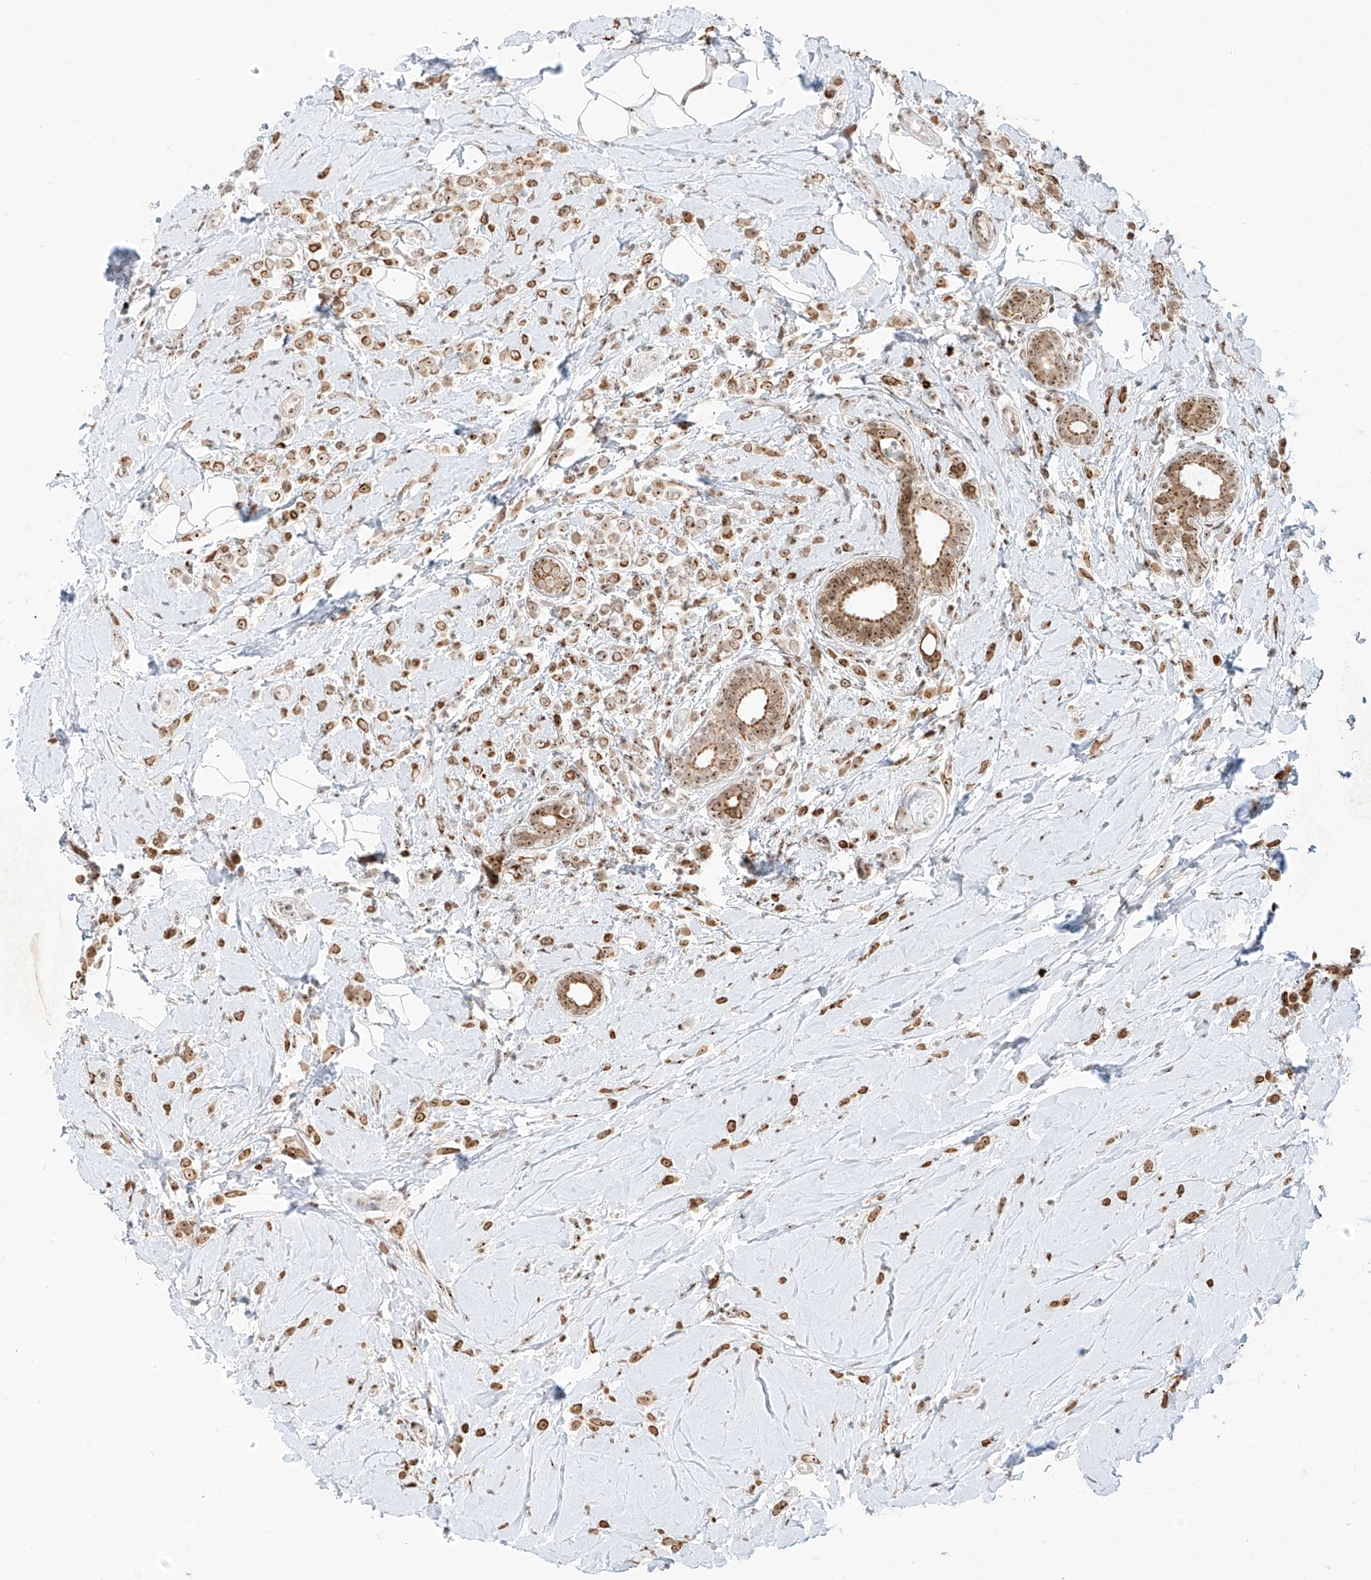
{"staining": {"intensity": "moderate", "quantity": ">75%", "location": "cytoplasmic/membranous,nuclear"}, "tissue": "breast cancer", "cell_type": "Tumor cells", "image_type": "cancer", "snomed": [{"axis": "morphology", "description": "Lobular carcinoma"}, {"axis": "topography", "description": "Breast"}], "caption": "A medium amount of moderate cytoplasmic/membranous and nuclear positivity is appreciated in approximately >75% of tumor cells in lobular carcinoma (breast) tissue. (DAB = brown stain, brightfield microscopy at high magnification).", "gene": "ZNF512", "patient": {"sex": "female", "age": 47}}